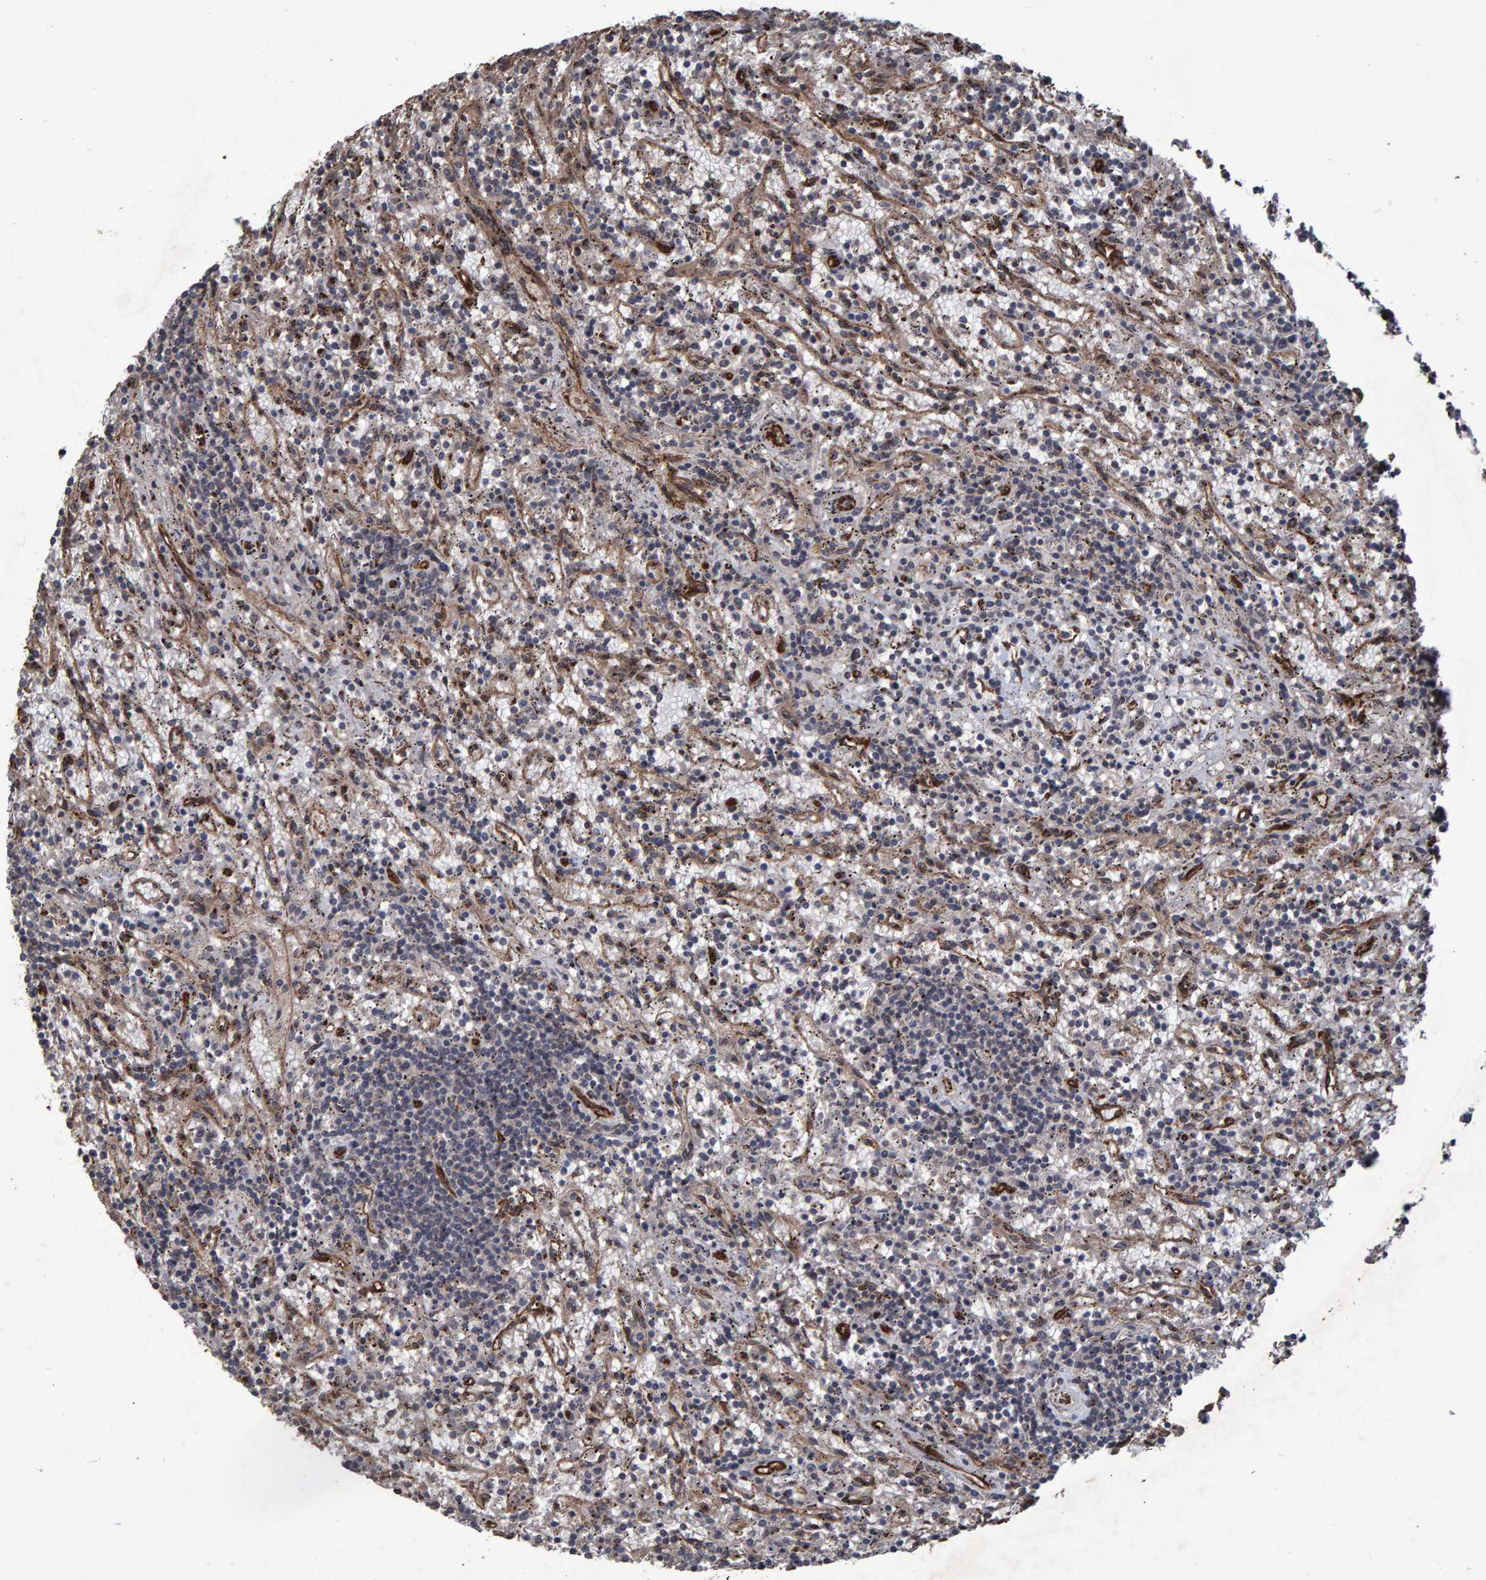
{"staining": {"intensity": "negative", "quantity": "none", "location": "none"}, "tissue": "lymphoma", "cell_type": "Tumor cells", "image_type": "cancer", "snomed": [{"axis": "morphology", "description": "Malignant lymphoma, non-Hodgkin's type, Low grade"}, {"axis": "topography", "description": "Spleen"}], "caption": "Low-grade malignant lymphoma, non-Hodgkin's type was stained to show a protein in brown. There is no significant staining in tumor cells.", "gene": "TRIM68", "patient": {"sex": "male", "age": 76}}